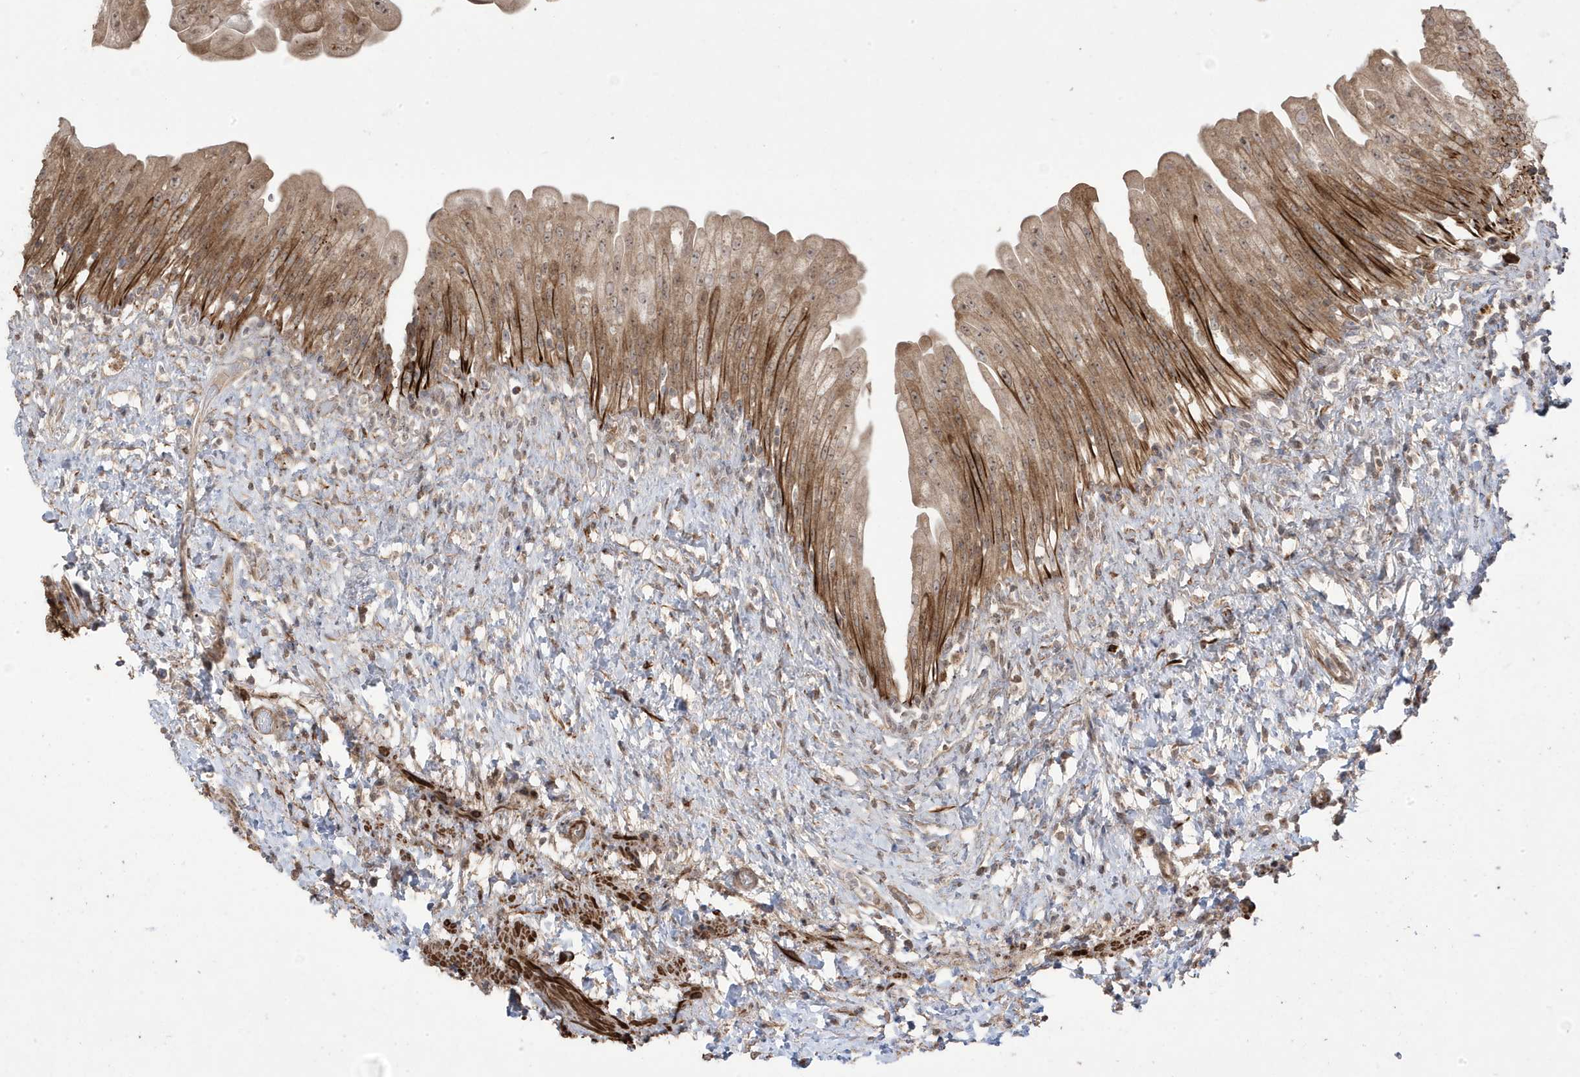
{"staining": {"intensity": "strong", "quantity": "25%-75%", "location": "cytoplasmic/membranous,nuclear"}, "tissue": "urinary bladder", "cell_type": "Urothelial cells", "image_type": "normal", "snomed": [{"axis": "morphology", "description": "Normal tissue, NOS"}, {"axis": "topography", "description": "Urinary bladder"}], "caption": "A micrograph showing strong cytoplasmic/membranous,nuclear expression in about 25%-75% of urothelial cells in benign urinary bladder, as visualized by brown immunohistochemical staining.", "gene": "CETN3", "patient": {"sex": "female", "age": 27}}